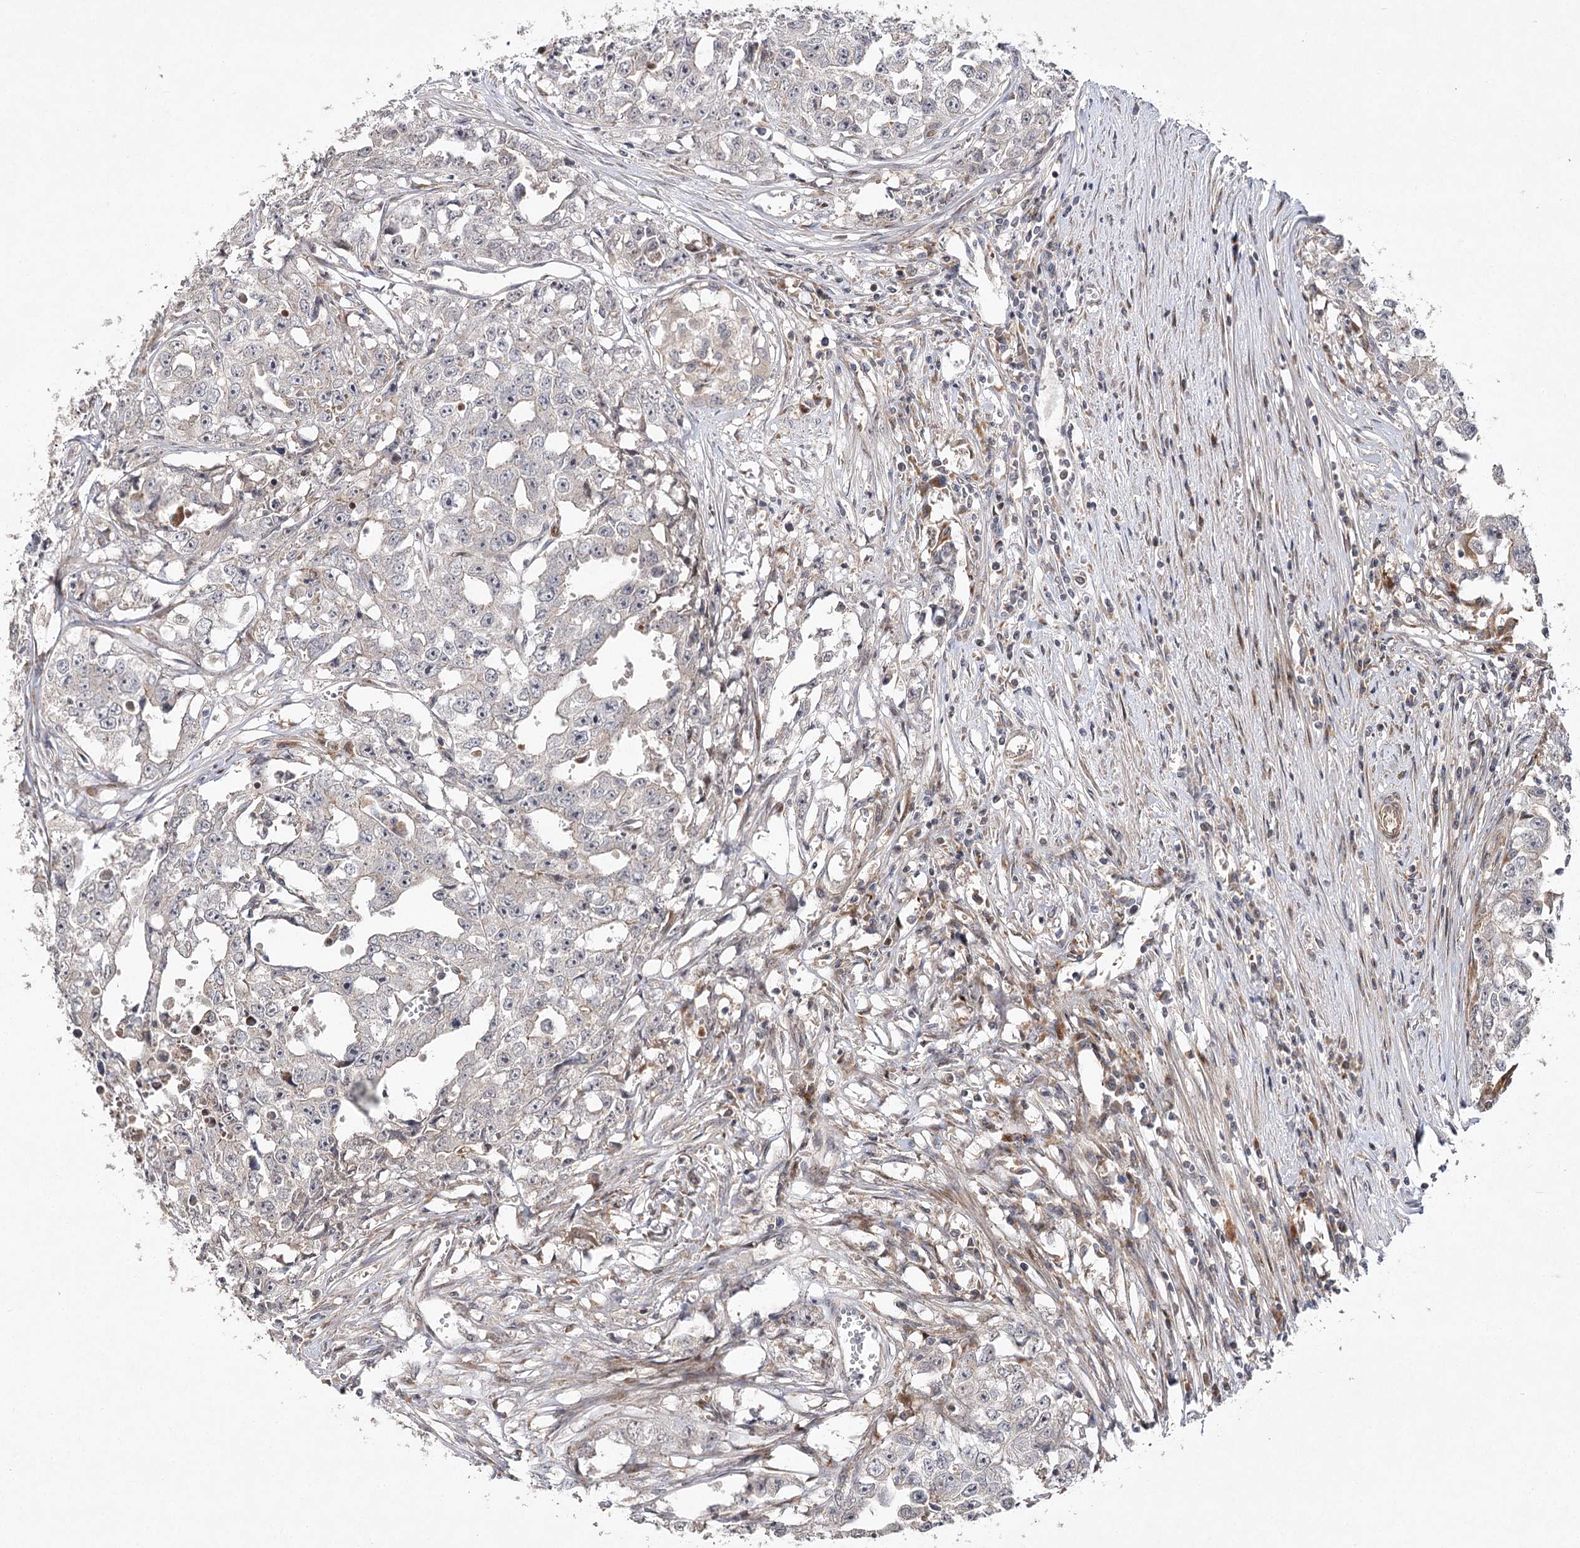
{"staining": {"intensity": "weak", "quantity": "<25%", "location": "cytoplasmic/membranous"}, "tissue": "testis cancer", "cell_type": "Tumor cells", "image_type": "cancer", "snomed": [{"axis": "morphology", "description": "Seminoma, NOS"}, {"axis": "morphology", "description": "Carcinoma, Embryonal, NOS"}, {"axis": "topography", "description": "Testis"}], "caption": "The image demonstrates no staining of tumor cells in testis seminoma.", "gene": "OBSL1", "patient": {"sex": "male", "age": 43}}